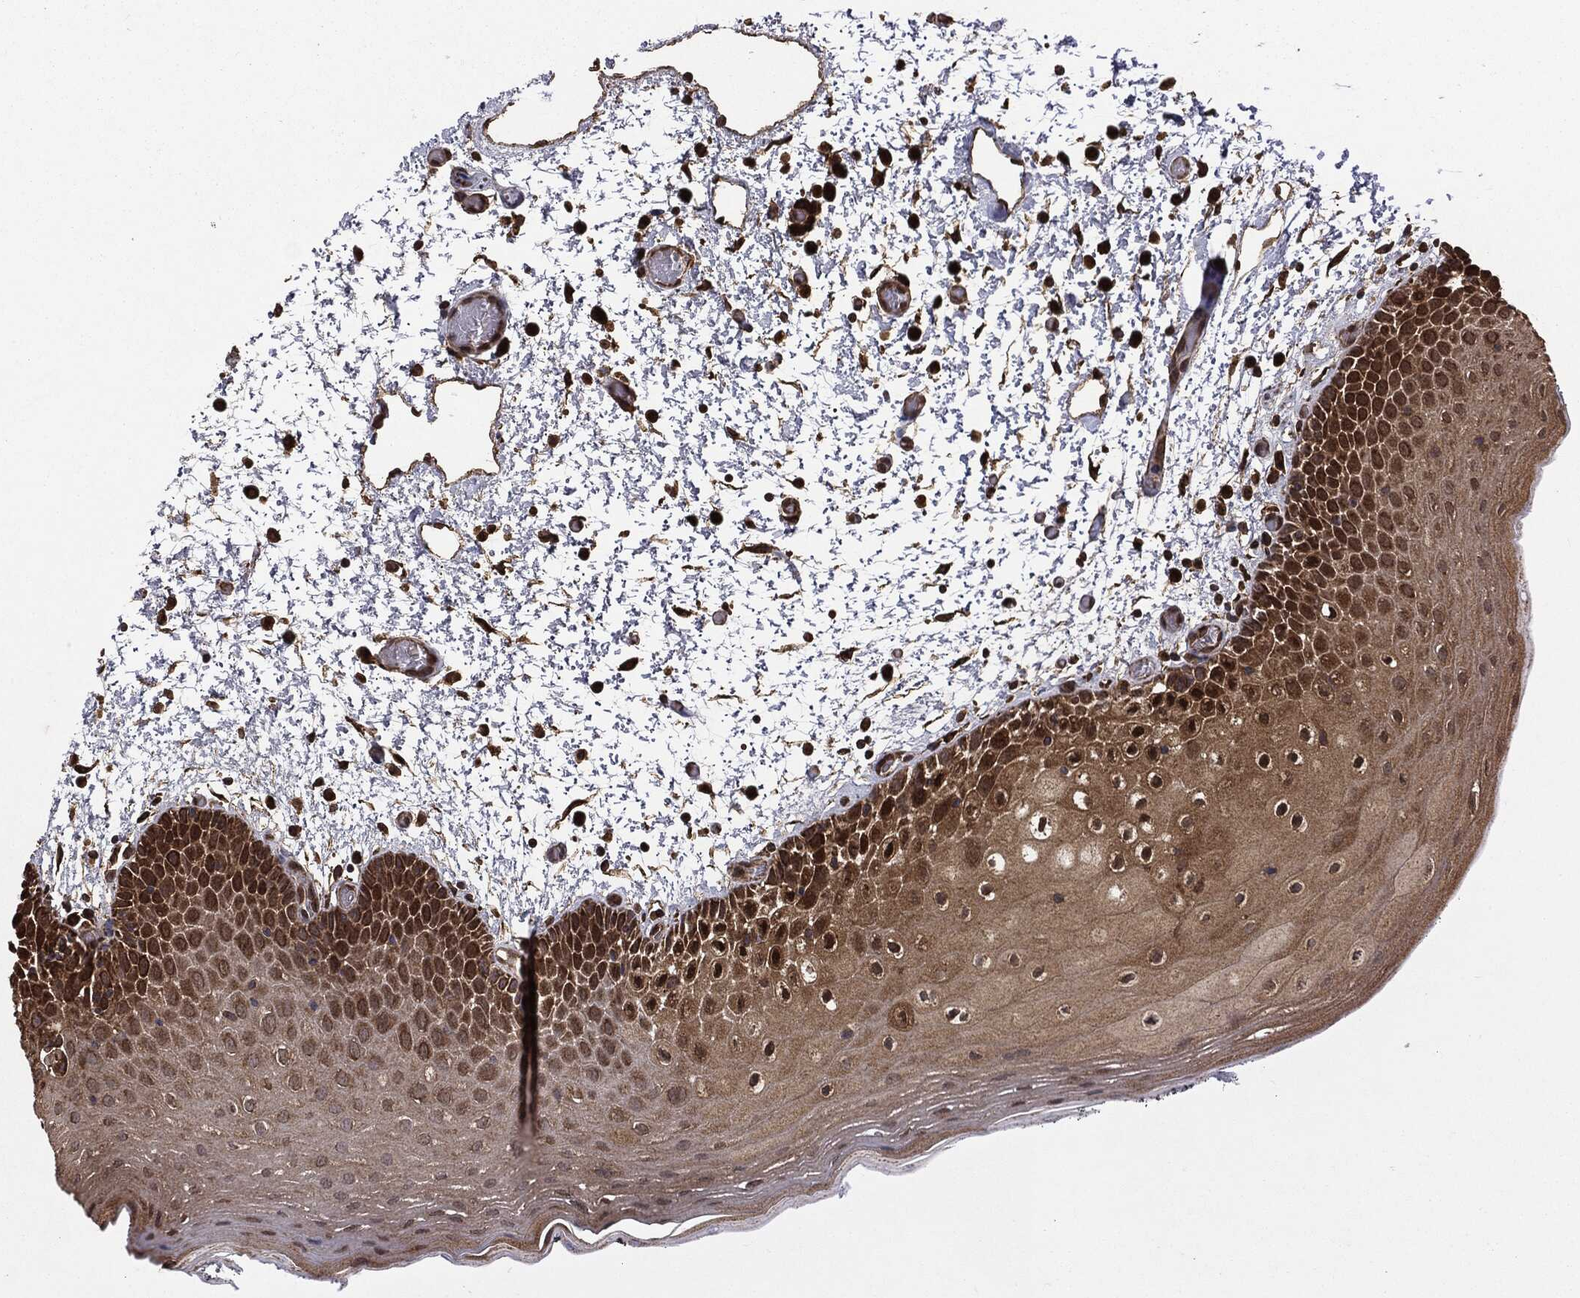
{"staining": {"intensity": "strong", "quantity": "25%-75%", "location": "cytoplasmic/membranous,nuclear"}, "tissue": "oral mucosa", "cell_type": "Squamous epithelial cells", "image_type": "normal", "snomed": [{"axis": "morphology", "description": "Normal tissue, NOS"}, {"axis": "morphology", "description": "Squamous cell carcinoma, NOS"}, {"axis": "topography", "description": "Oral tissue"}, {"axis": "topography", "description": "Tounge, NOS"}, {"axis": "topography", "description": "Head-Neck"}], "caption": "Immunohistochemical staining of unremarkable oral mucosa displays 25%-75% levels of strong cytoplasmic/membranous,nuclear protein positivity in approximately 25%-75% of squamous epithelial cells. (DAB IHC, brown staining for protein, blue staining for nuclei).", "gene": "NME1", "patient": {"sex": "female", "age": 80}}